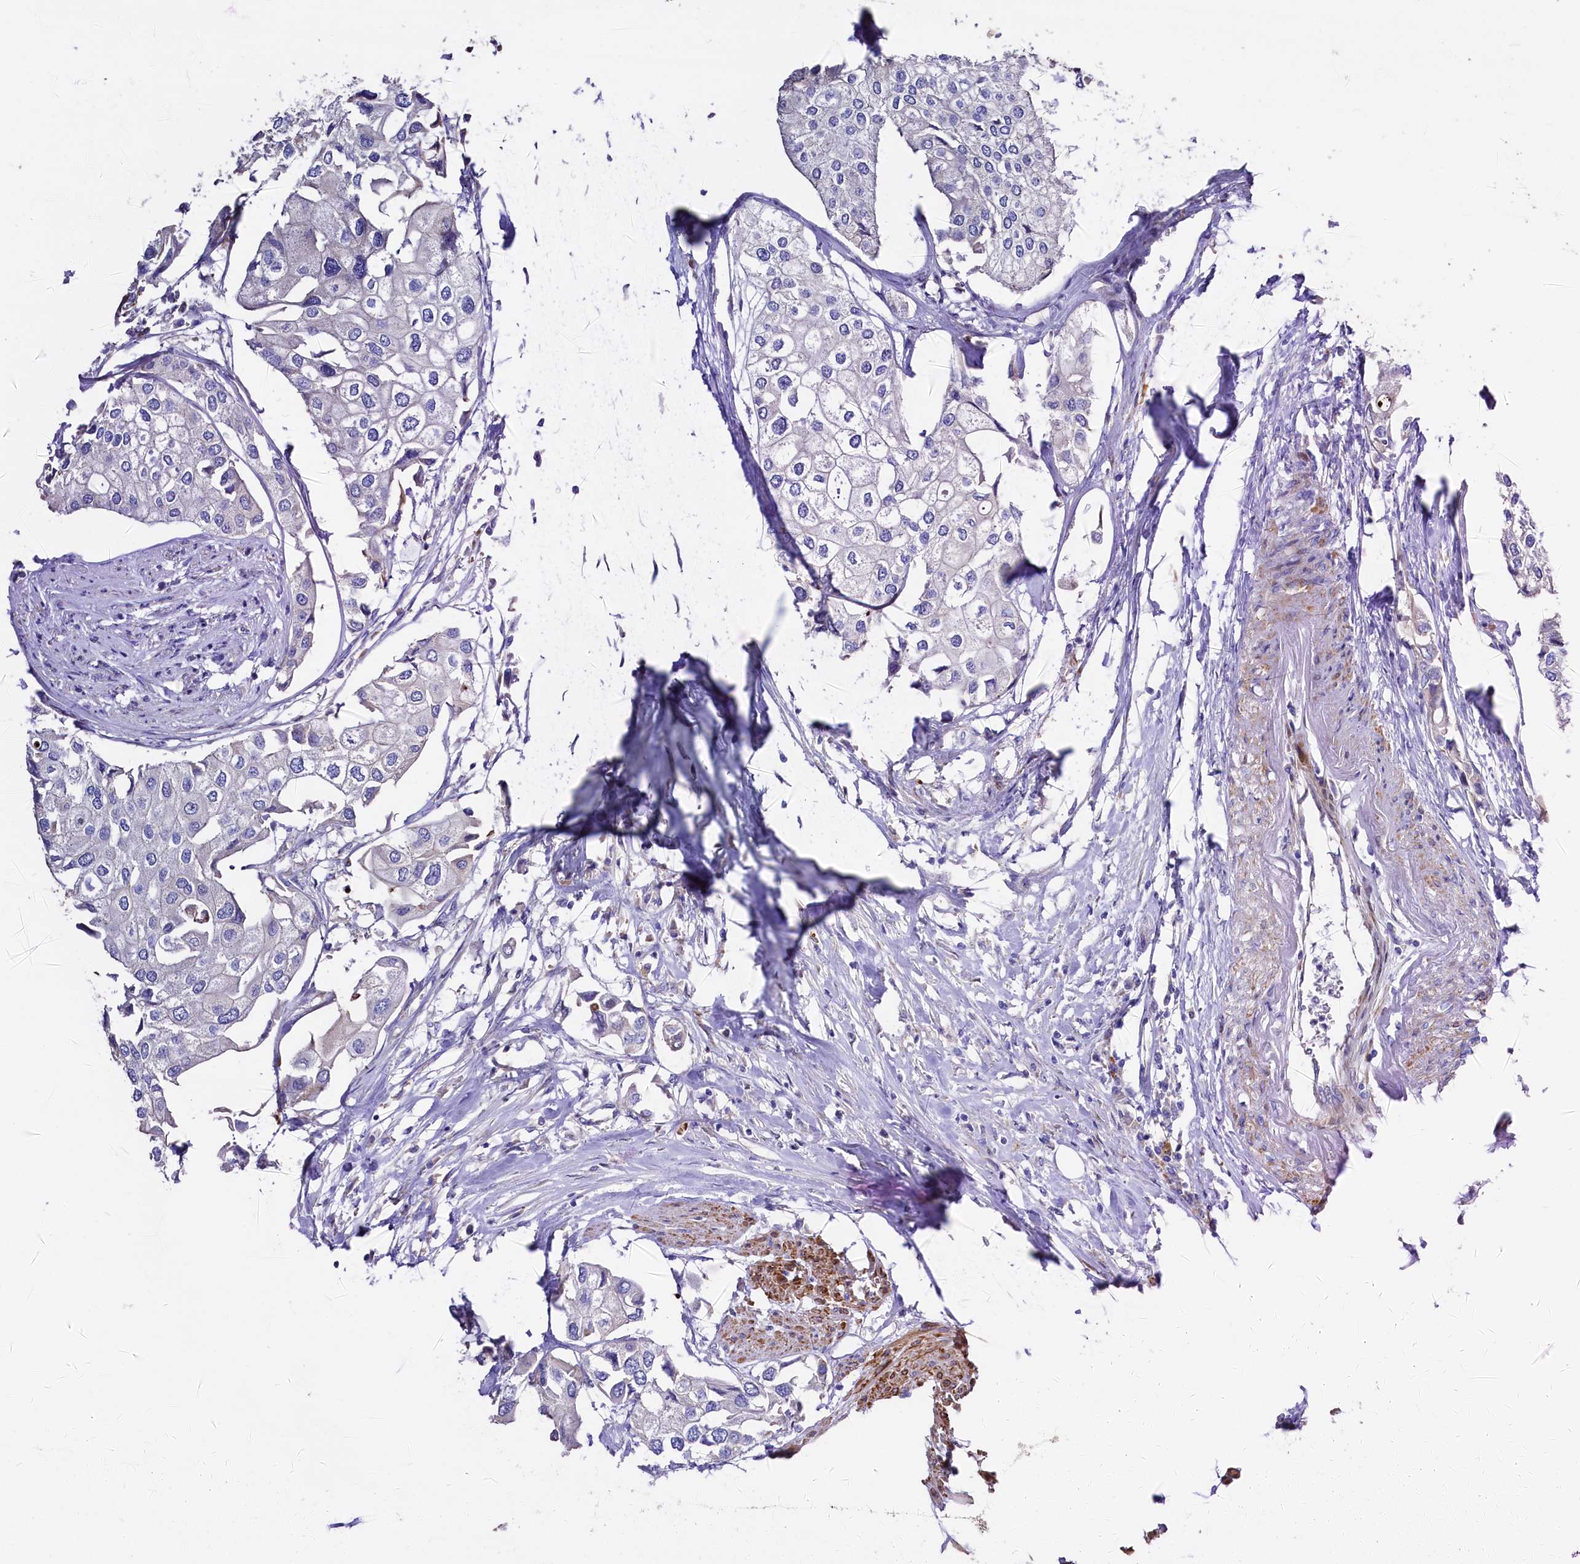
{"staining": {"intensity": "negative", "quantity": "none", "location": "none"}, "tissue": "urothelial cancer", "cell_type": "Tumor cells", "image_type": "cancer", "snomed": [{"axis": "morphology", "description": "Urothelial carcinoma, High grade"}, {"axis": "topography", "description": "Urinary bladder"}], "caption": "This photomicrograph is of urothelial cancer stained with IHC to label a protein in brown with the nuclei are counter-stained blue. There is no staining in tumor cells.", "gene": "WNT8A", "patient": {"sex": "male", "age": 64}}